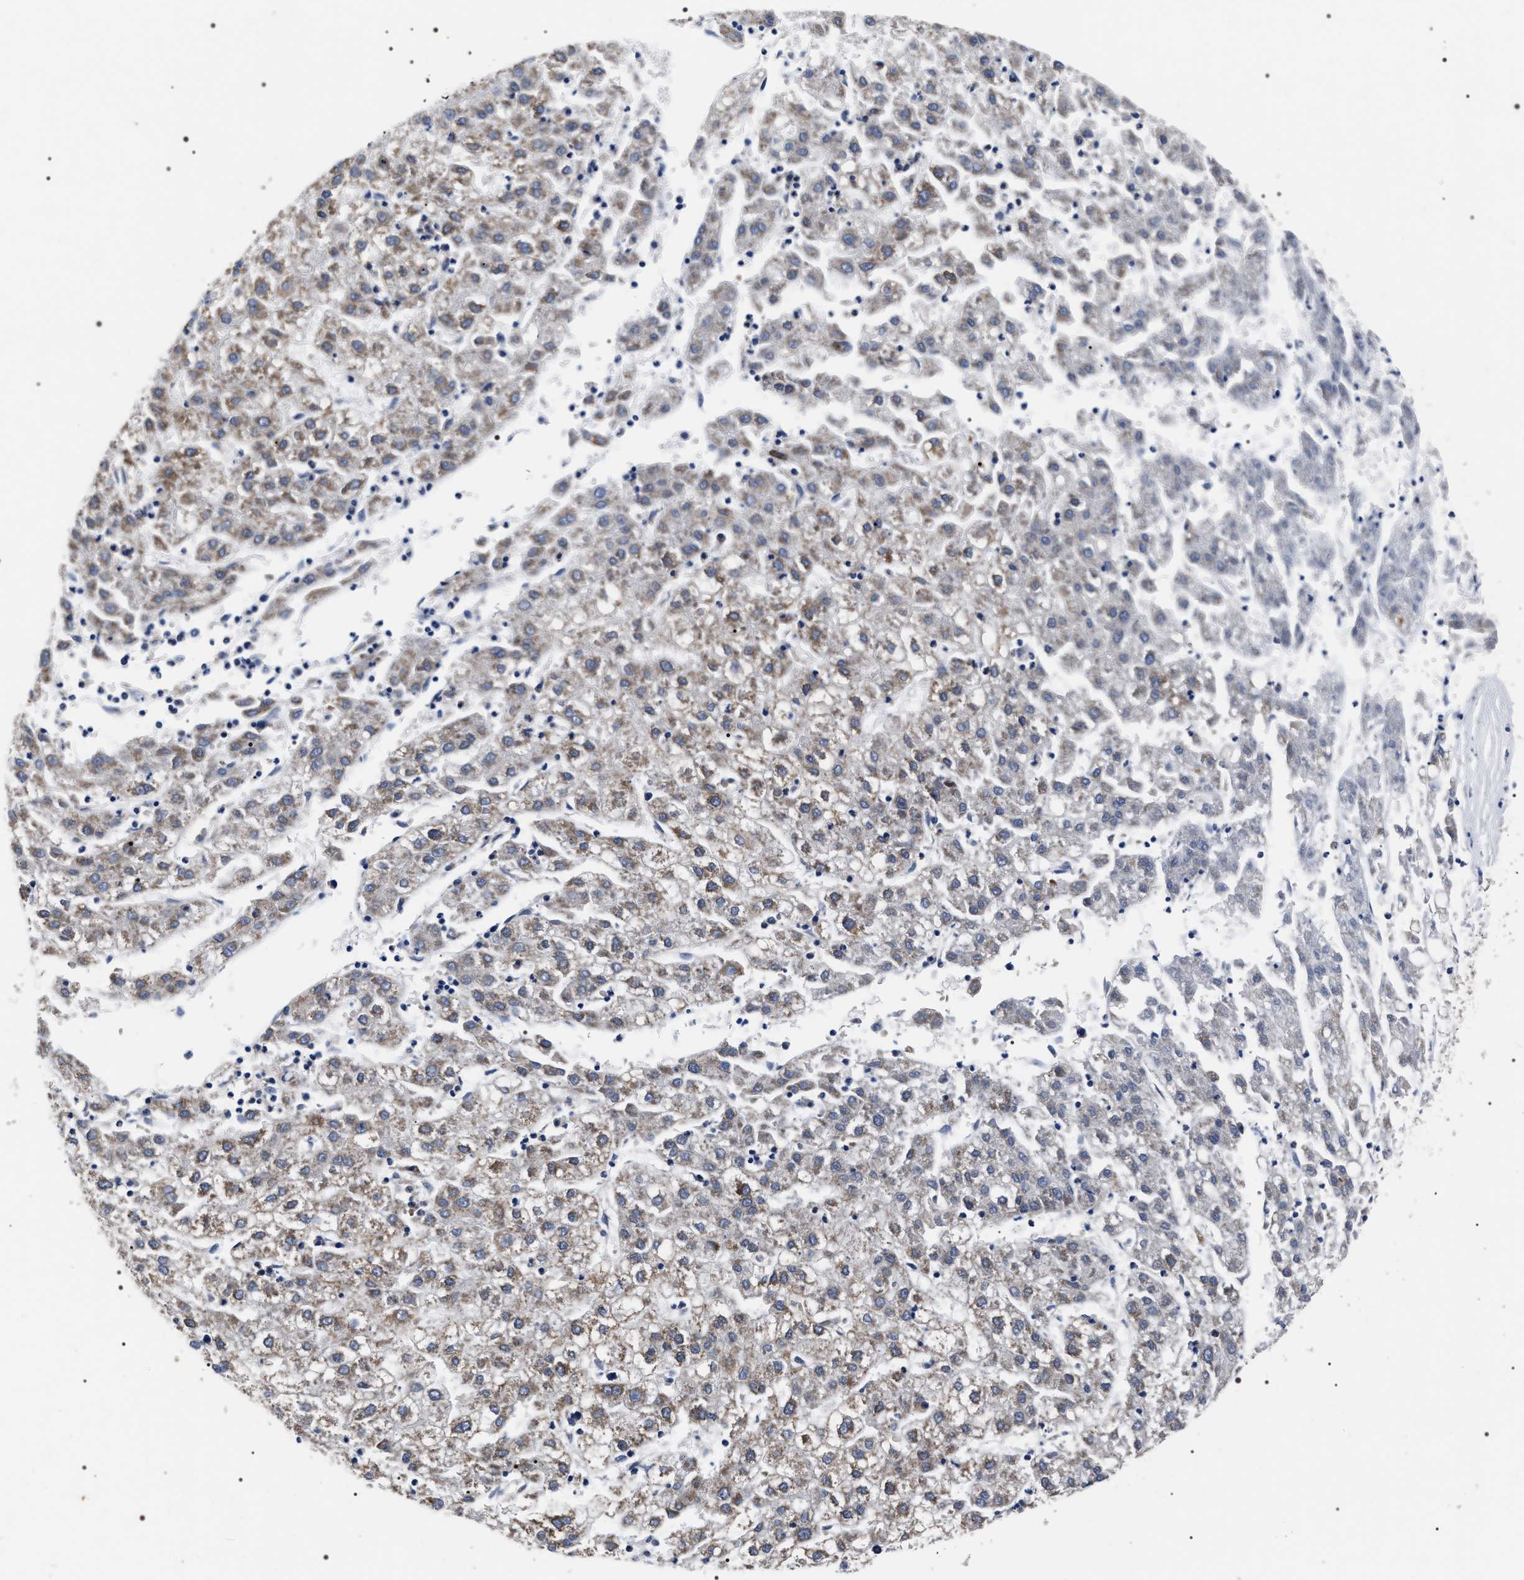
{"staining": {"intensity": "weak", "quantity": "25%-75%", "location": "cytoplasmic/membranous"}, "tissue": "liver cancer", "cell_type": "Tumor cells", "image_type": "cancer", "snomed": [{"axis": "morphology", "description": "Carcinoma, Hepatocellular, NOS"}, {"axis": "topography", "description": "Liver"}], "caption": "Immunohistochemical staining of human hepatocellular carcinoma (liver) shows low levels of weak cytoplasmic/membranous positivity in approximately 25%-75% of tumor cells.", "gene": "MIS18A", "patient": {"sex": "male", "age": 72}}